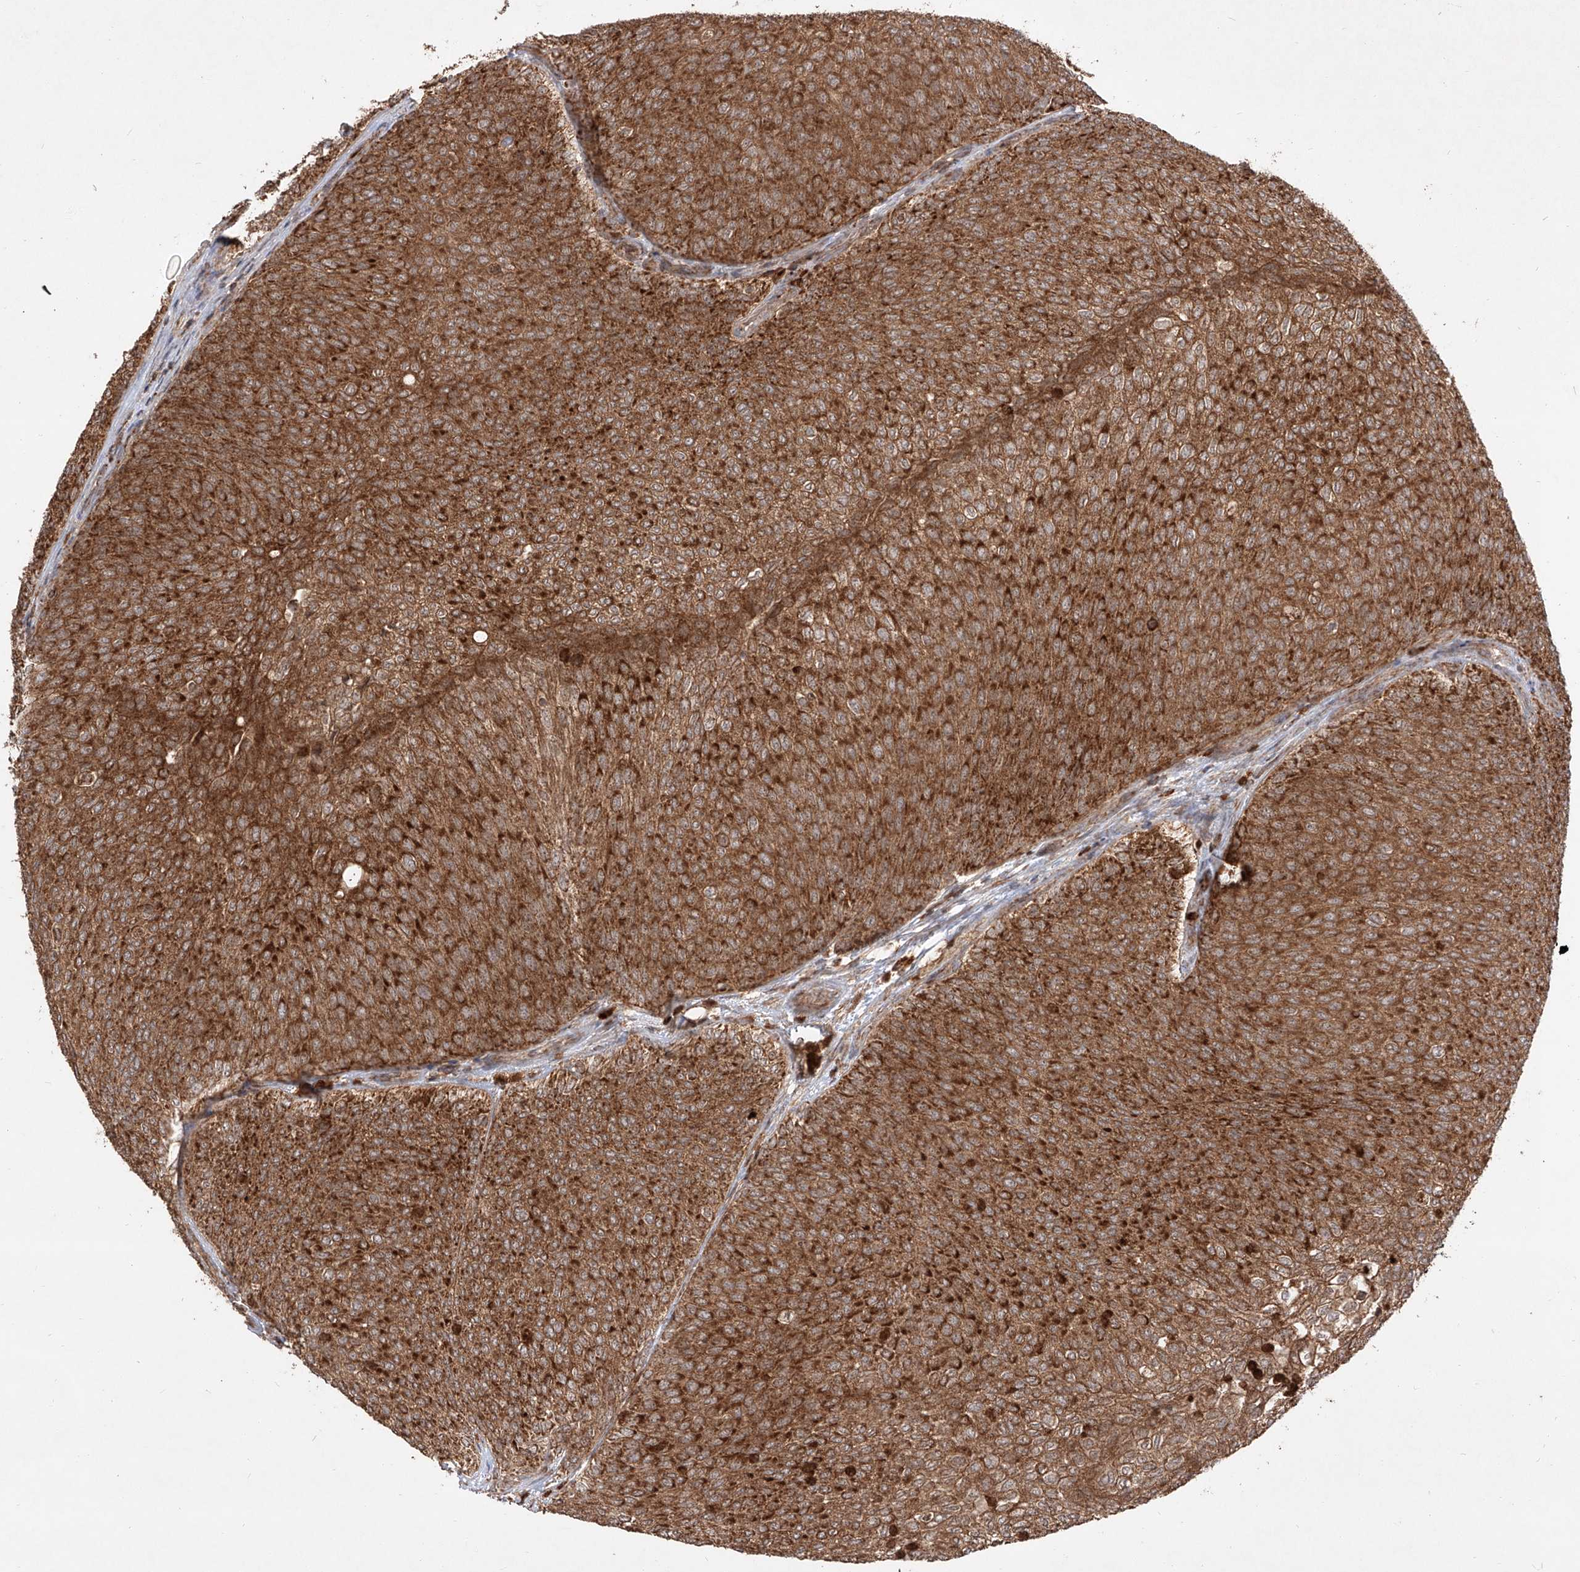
{"staining": {"intensity": "strong", "quantity": ">75%", "location": "cytoplasmic/membranous"}, "tissue": "urothelial cancer", "cell_type": "Tumor cells", "image_type": "cancer", "snomed": [{"axis": "morphology", "description": "Urothelial carcinoma, Low grade"}, {"axis": "topography", "description": "Urinary bladder"}], "caption": "Strong cytoplasmic/membranous staining is identified in approximately >75% of tumor cells in low-grade urothelial carcinoma.", "gene": "AIM2", "patient": {"sex": "female", "age": 79}}